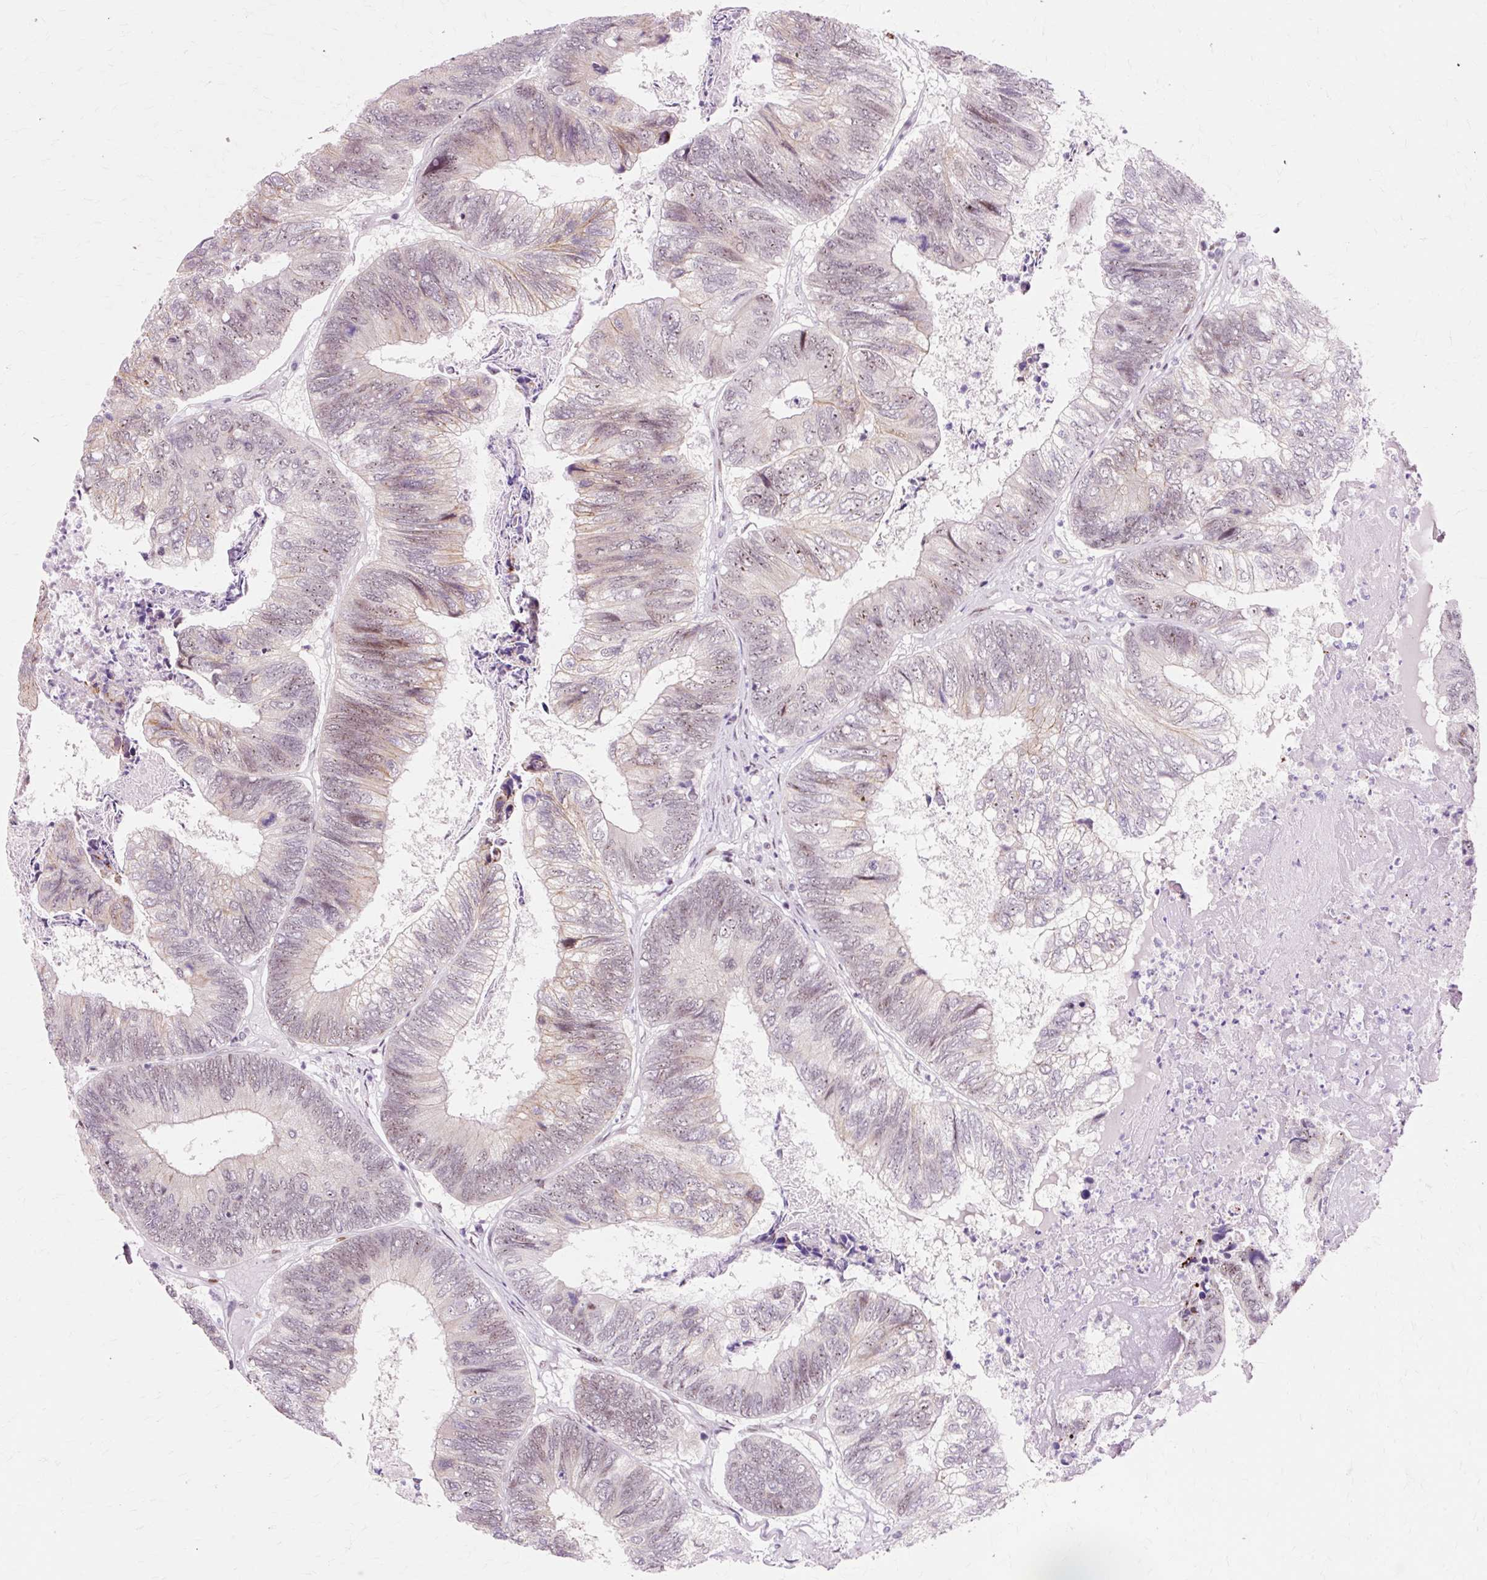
{"staining": {"intensity": "weak", "quantity": "<25%", "location": "cytoplasmic/membranous,nuclear"}, "tissue": "colorectal cancer", "cell_type": "Tumor cells", "image_type": "cancer", "snomed": [{"axis": "morphology", "description": "Adenocarcinoma, NOS"}, {"axis": "topography", "description": "Colon"}], "caption": "IHC micrograph of human colorectal cancer (adenocarcinoma) stained for a protein (brown), which reveals no expression in tumor cells.", "gene": "MACROD2", "patient": {"sex": "female", "age": 67}}